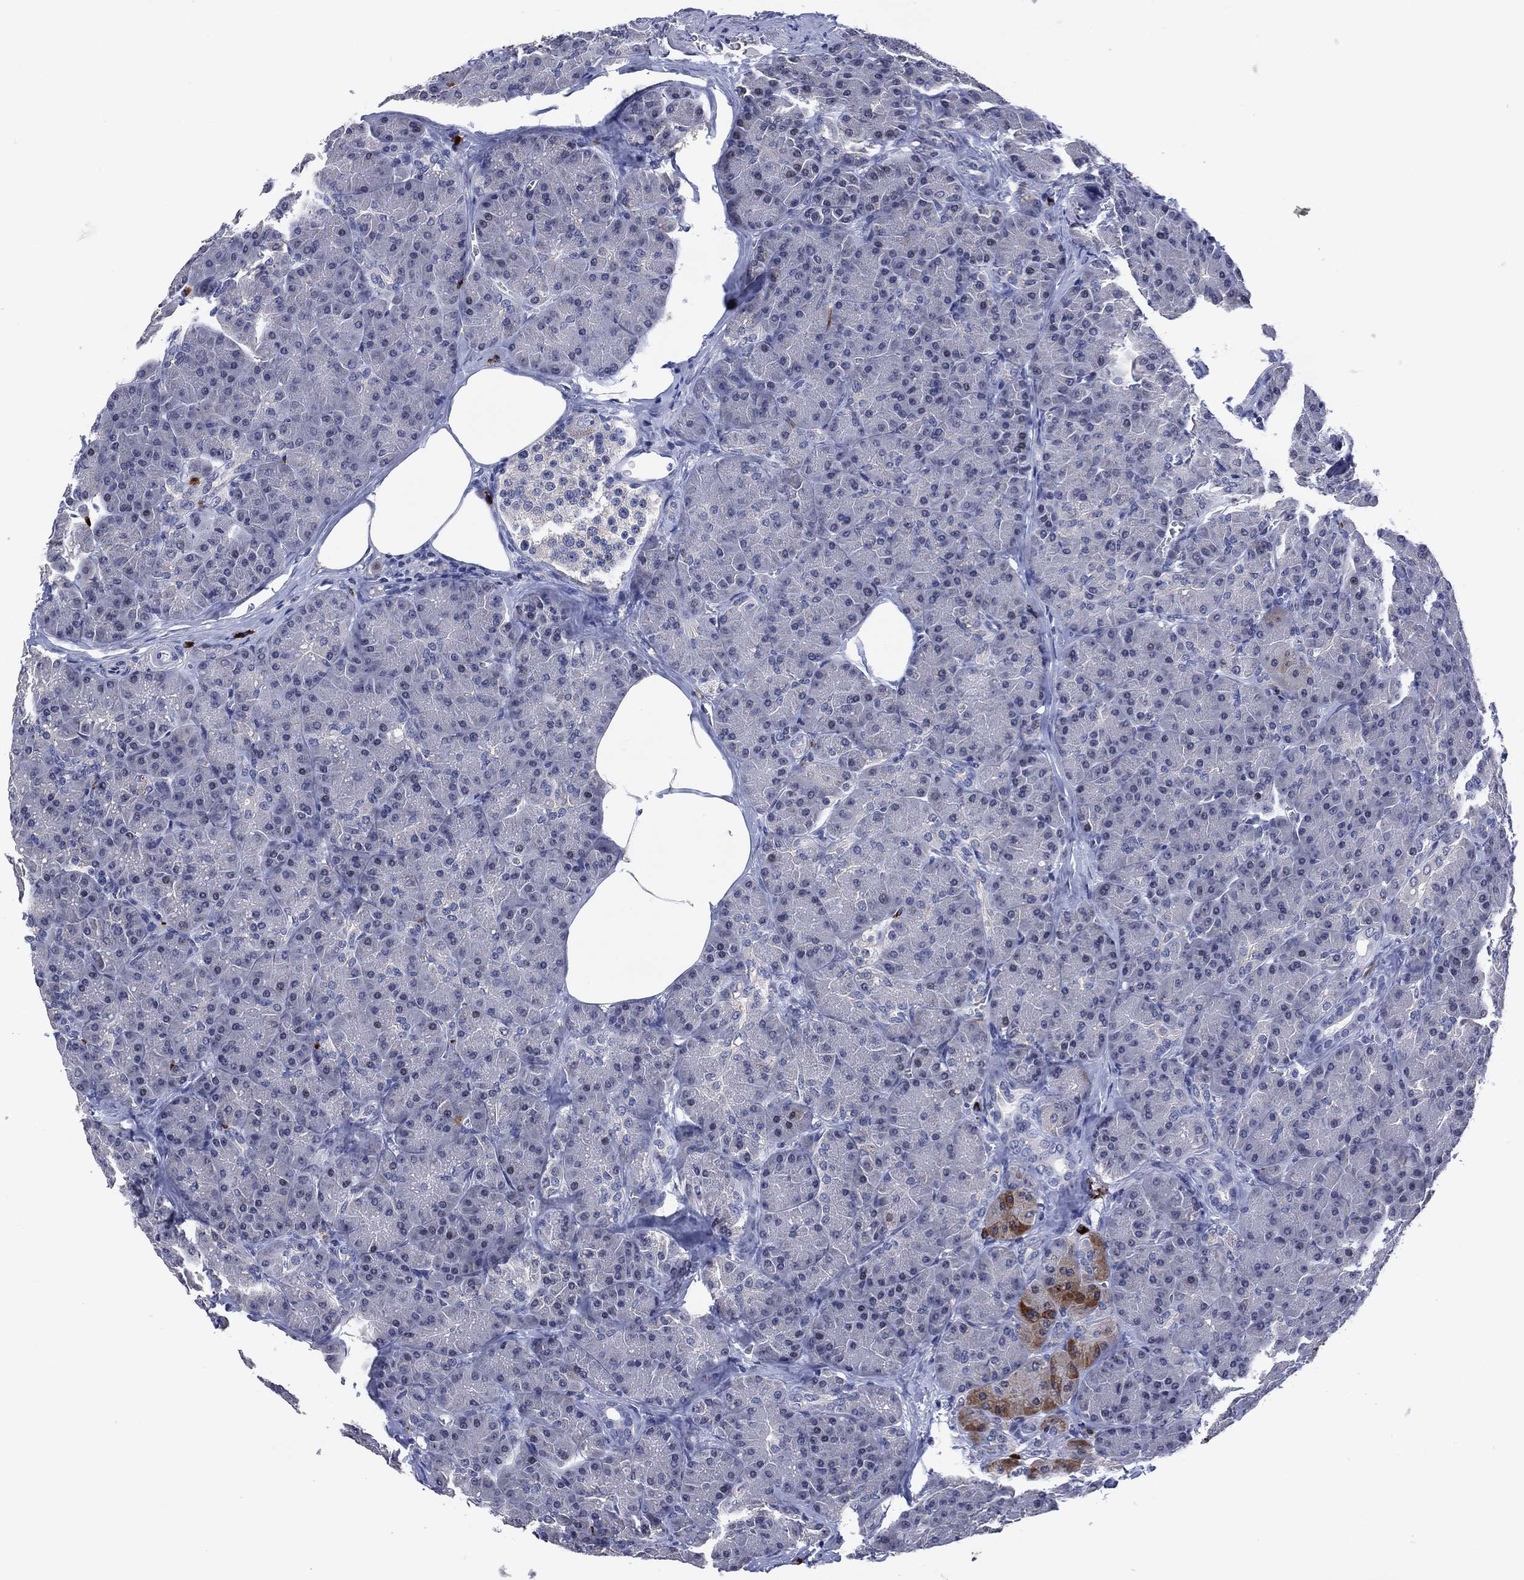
{"staining": {"intensity": "moderate", "quantity": "<25%", "location": "cytoplasmic/membranous"}, "tissue": "pancreas", "cell_type": "Exocrine glandular cells", "image_type": "normal", "snomed": [{"axis": "morphology", "description": "Normal tissue, NOS"}, {"axis": "topography", "description": "Pancreas"}], "caption": "Immunohistochemical staining of unremarkable human pancreas reveals low levels of moderate cytoplasmic/membranous staining in approximately <25% of exocrine glandular cells.", "gene": "USP26", "patient": {"sex": "male", "age": 57}}